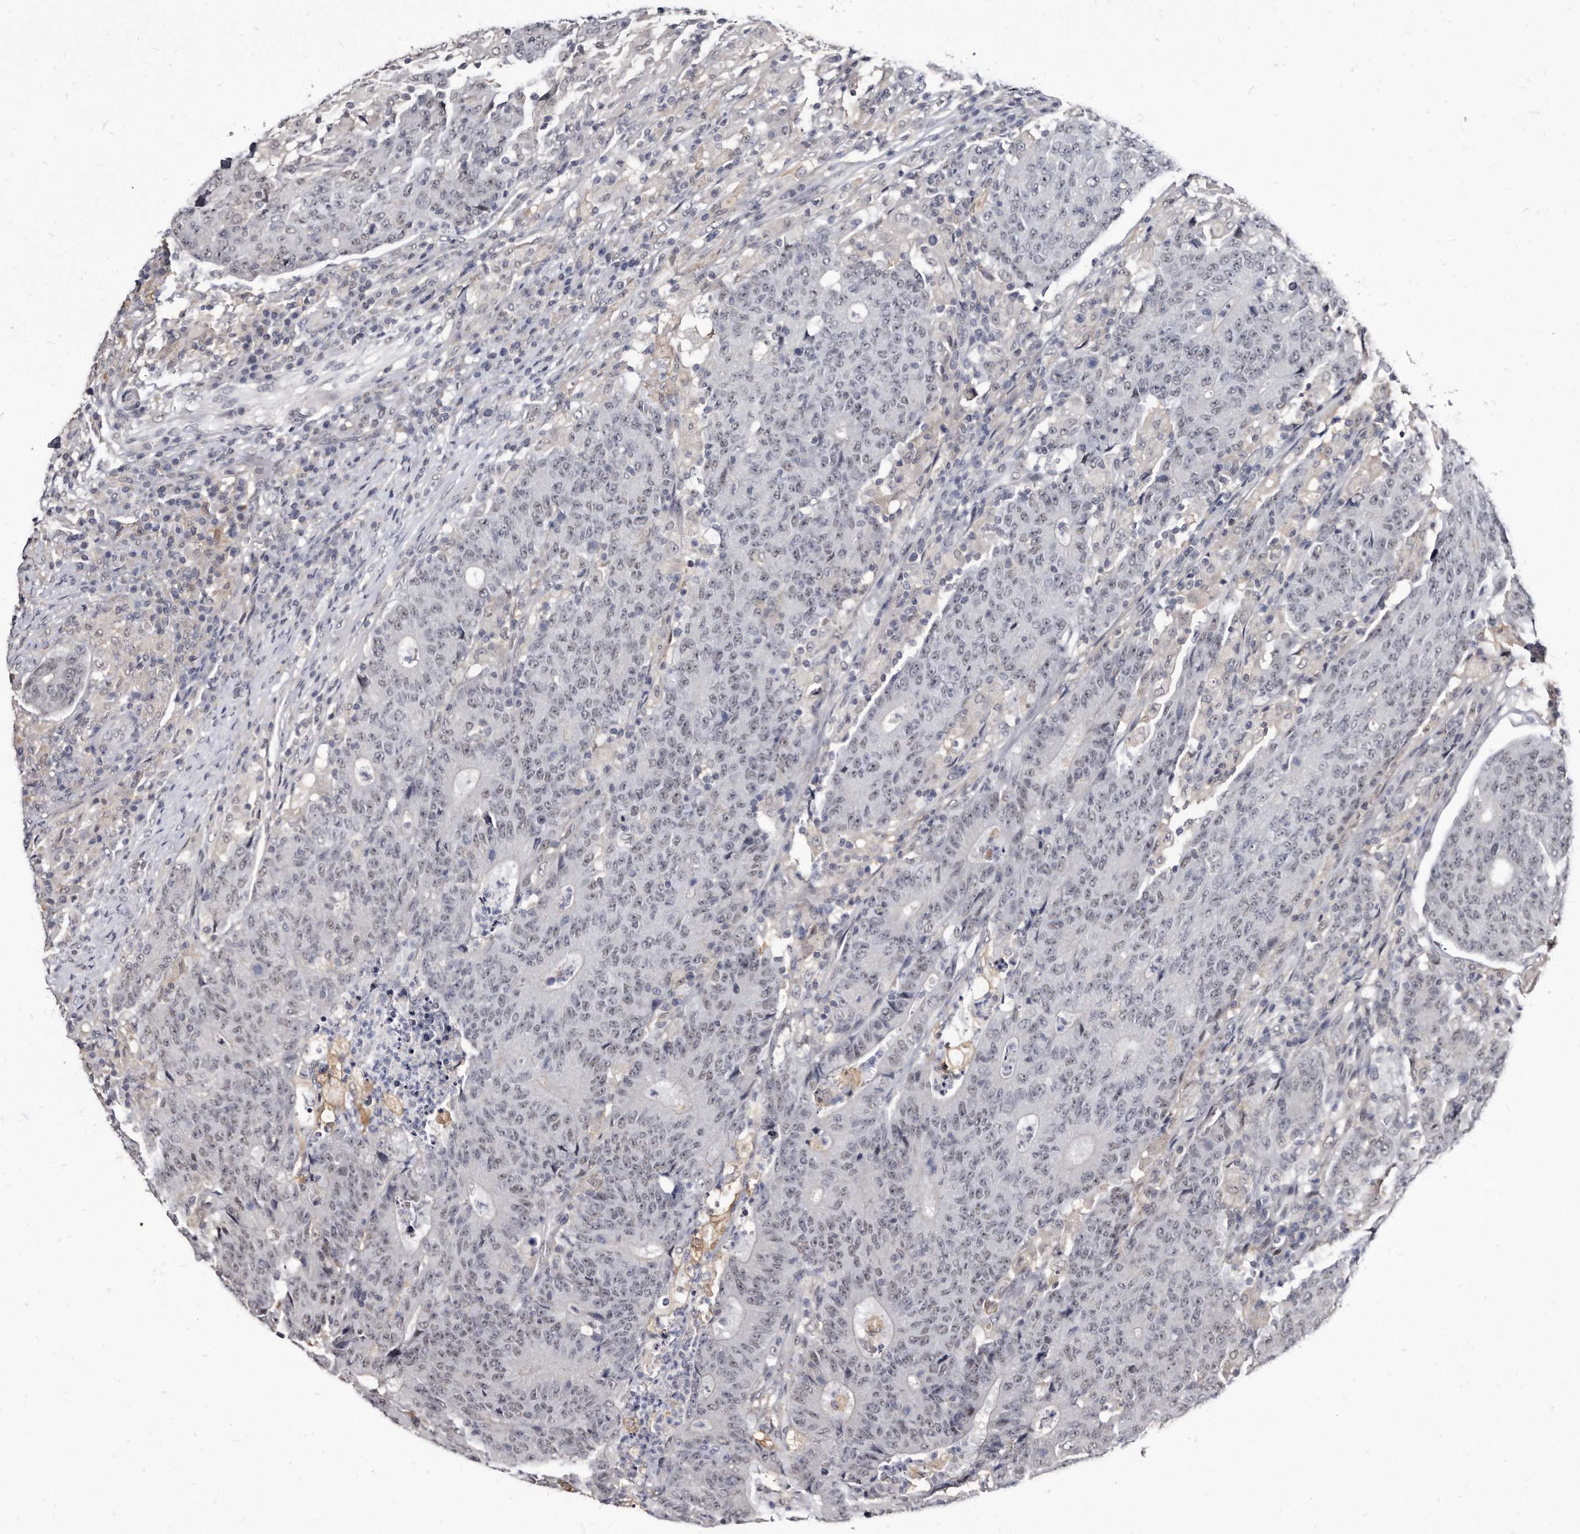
{"staining": {"intensity": "negative", "quantity": "none", "location": "none"}, "tissue": "colorectal cancer", "cell_type": "Tumor cells", "image_type": "cancer", "snomed": [{"axis": "morphology", "description": "Normal tissue, NOS"}, {"axis": "morphology", "description": "Adenocarcinoma, NOS"}, {"axis": "topography", "description": "Colon"}], "caption": "This image is of colorectal cancer (adenocarcinoma) stained with immunohistochemistry to label a protein in brown with the nuclei are counter-stained blue. There is no expression in tumor cells.", "gene": "KLHDC3", "patient": {"sex": "female", "age": 75}}